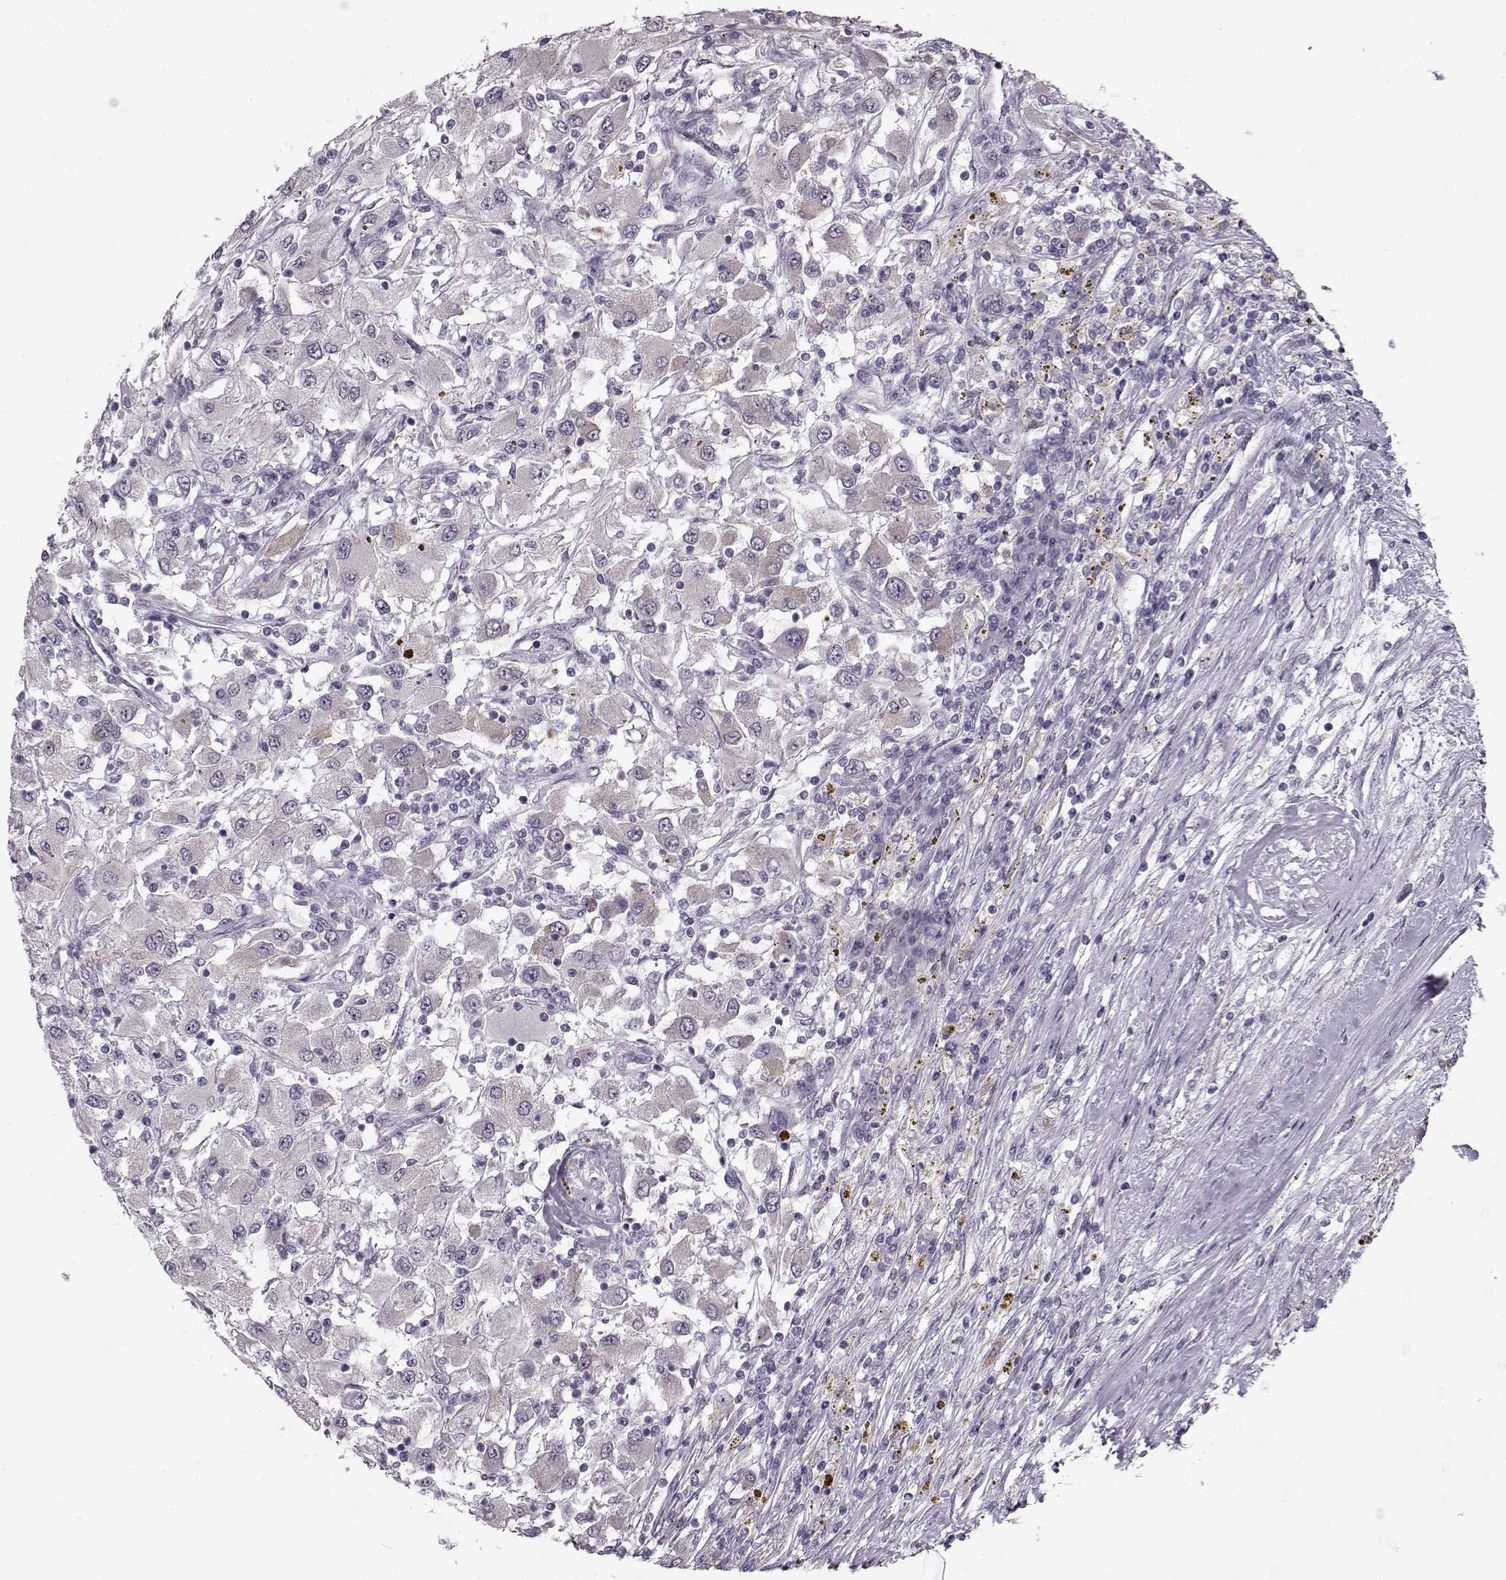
{"staining": {"intensity": "weak", "quantity": "<25%", "location": "cytoplasmic/membranous"}, "tissue": "renal cancer", "cell_type": "Tumor cells", "image_type": "cancer", "snomed": [{"axis": "morphology", "description": "Adenocarcinoma, NOS"}, {"axis": "topography", "description": "Kidney"}], "caption": "IHC image of neoplastic tissue: renal cancer (adenocarcinoma) stained with DAB (3,3'-diaminobenzidine) exhibits no significant protein expression in tumor cells. (DAB (3,3'-diaminobenzidine) IHC with hematoxylin counter stain).", "gene": "MAP6D1", "patient": {"sex": "female", "age": 67}}